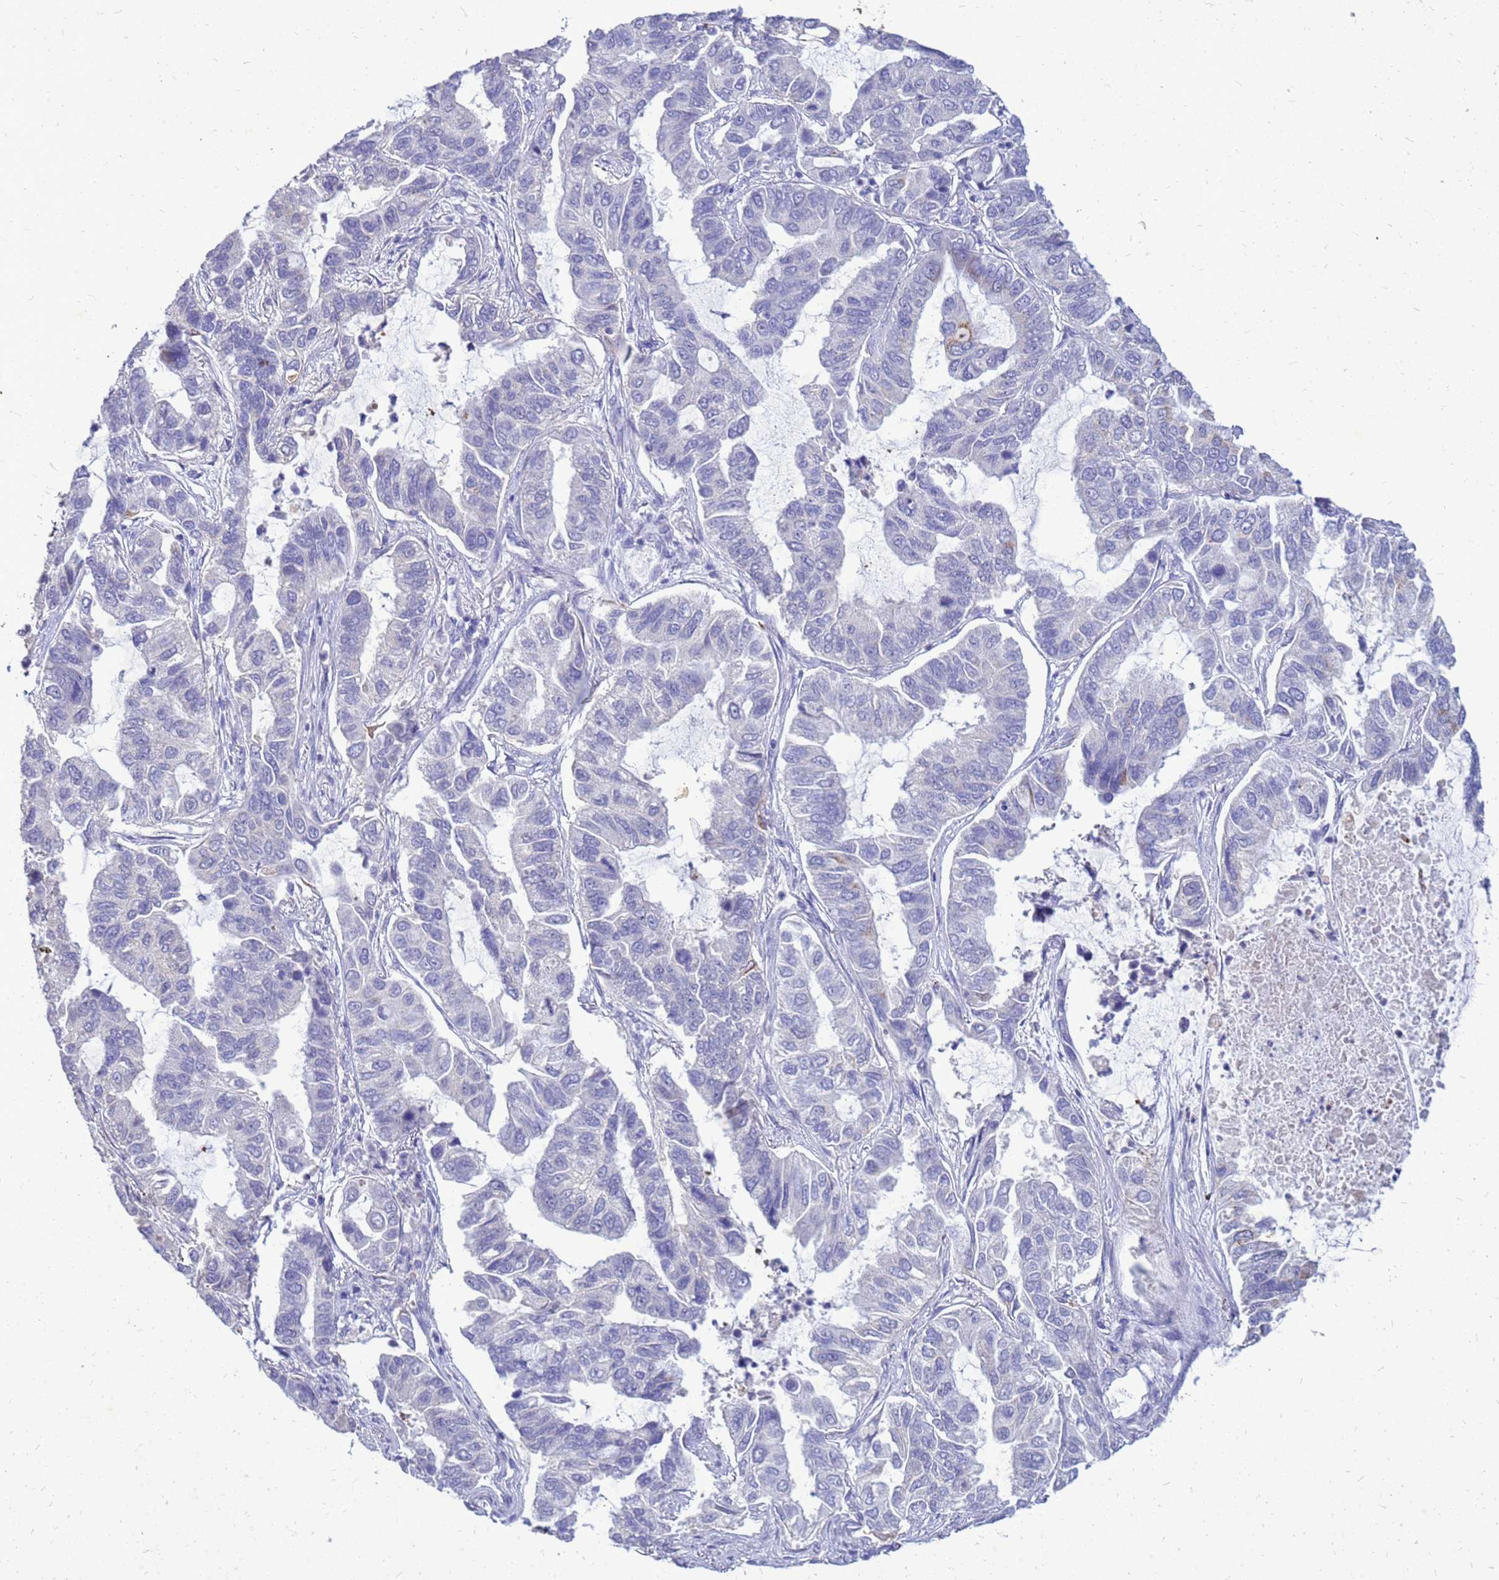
{"staining": {"intensity": "negative", "quantity": "none", "location": "none"}, "tissue": "lung cancer", "cell_type": "Tumor cells", "image_type": "cancer", "snomed": [{"axis": "morphology", "description": "Adenocarcinoma, NOS"}, {"axis": "topography", "description": "Lung"}], "caption": "IHC photomicrograph of human lung adenocarcinoma stained for a protein (brown), which reveals no staining in tumor cells.", "gene": "AKR1C1", "patient": {"sex": "male", "age": 64}}